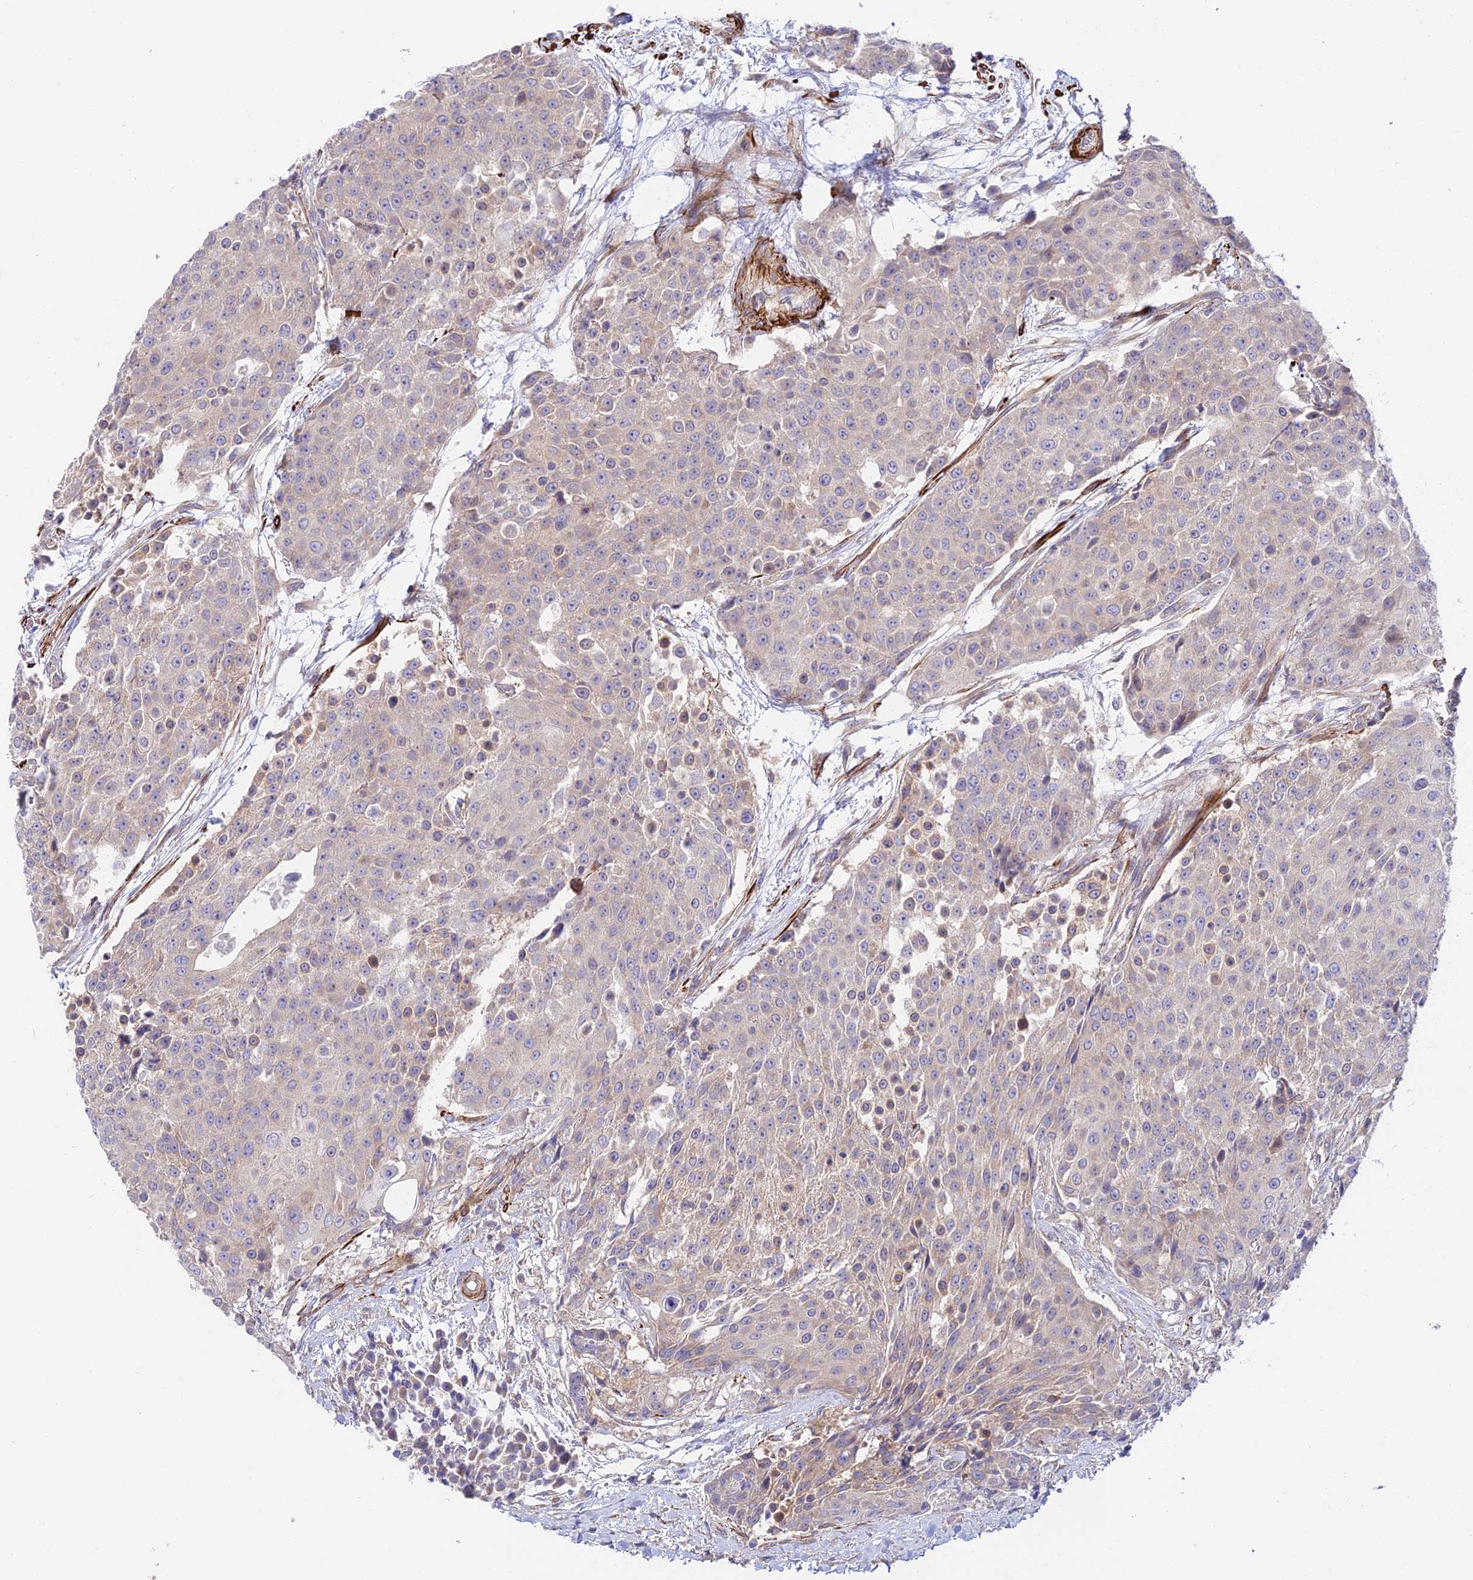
{"staining": {"intensity": "weak", "quantity": "<25%", "location": "cytoplasmic/membranous"}, "tissue": "urothelial cancer", "cell_type": "Tumor cells", "image_type": "cancer", "snomed": [{"axis": "morphology", "description": "Urothelial carcinoma, High grade"}, {"axis": "topography", "description": "Urinary bladder"}], "caption": "High magnification brightfield microscopy of high-grade urothelial carcinoma stained with DAB (3,3'-diaminobenzidine) (brown) and counterstained with hematoxylin (blue): tumor cells show no significant expression. (Brightfield microscopy of DAB (3,3'-diaminobenzidine) IHC at high magnification).", "gene": "ANKRD50", "patient": {"sex": "female", "age": 63}}